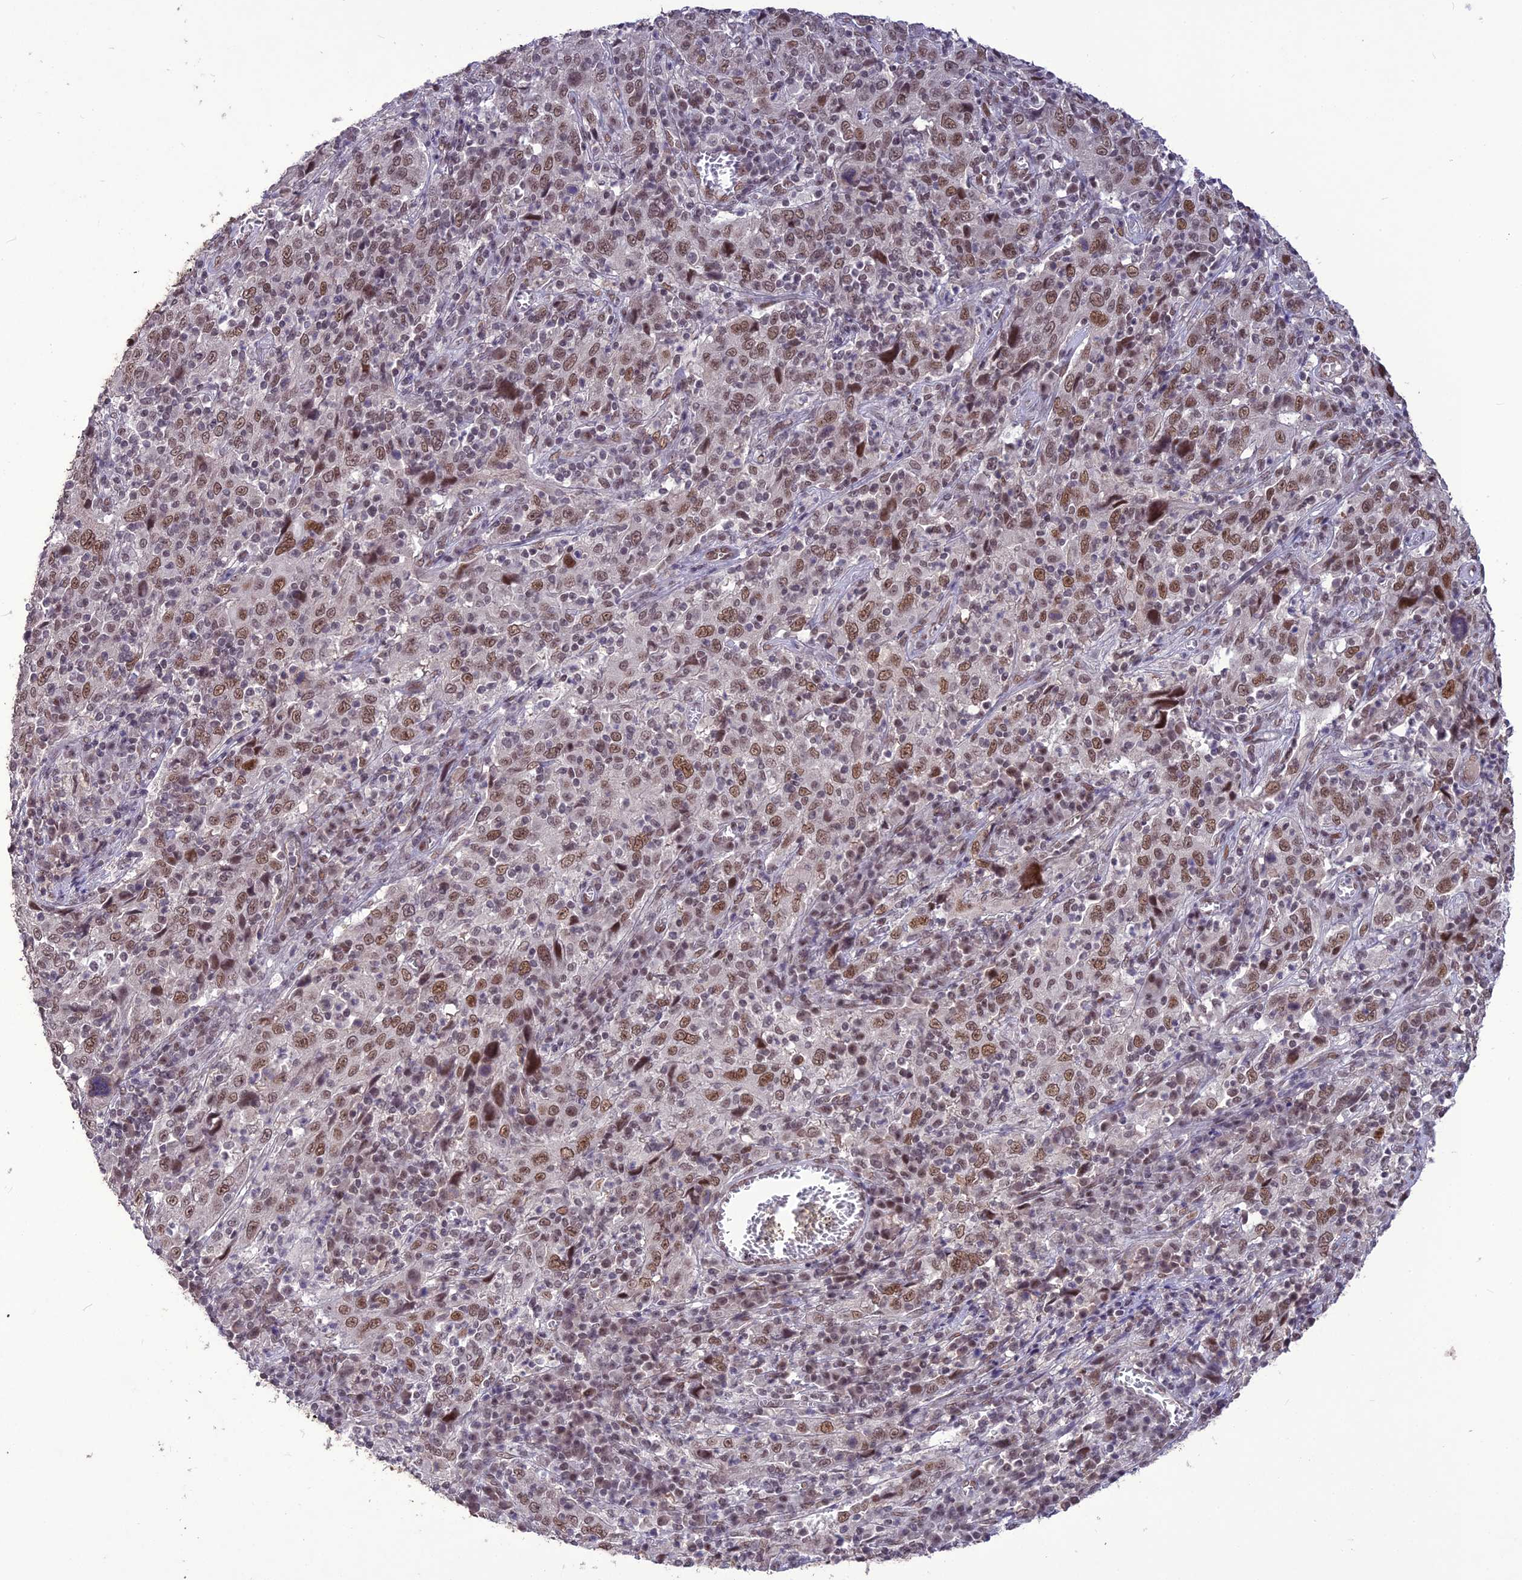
{"staining": {"intensity": "moderate", "quantity": ">75%", "location": "nuclear"}, "tissue": "cervical cancer", "cell_type": "Tumor cells", "image_type": "cancer", "snomed": [{"axis": "morphology", "description": "Squamous cell carcinoma, NOS"}, {"axis": "topography", "description": "Cervix"}], "caption": "Tumor cells demonstrate medium levels of moderate nuclear positivity in approximately >75% of cells in squamous cell carcinoma (cervical). The staining is performed using DAB (3,3'-diaminobenzidine) brown chromogen to label protein expression. The nuclei are counter-stained blue using hematoxylin.", "gene": "DIS3", "patient": {"sex": "female", "age": 46}}